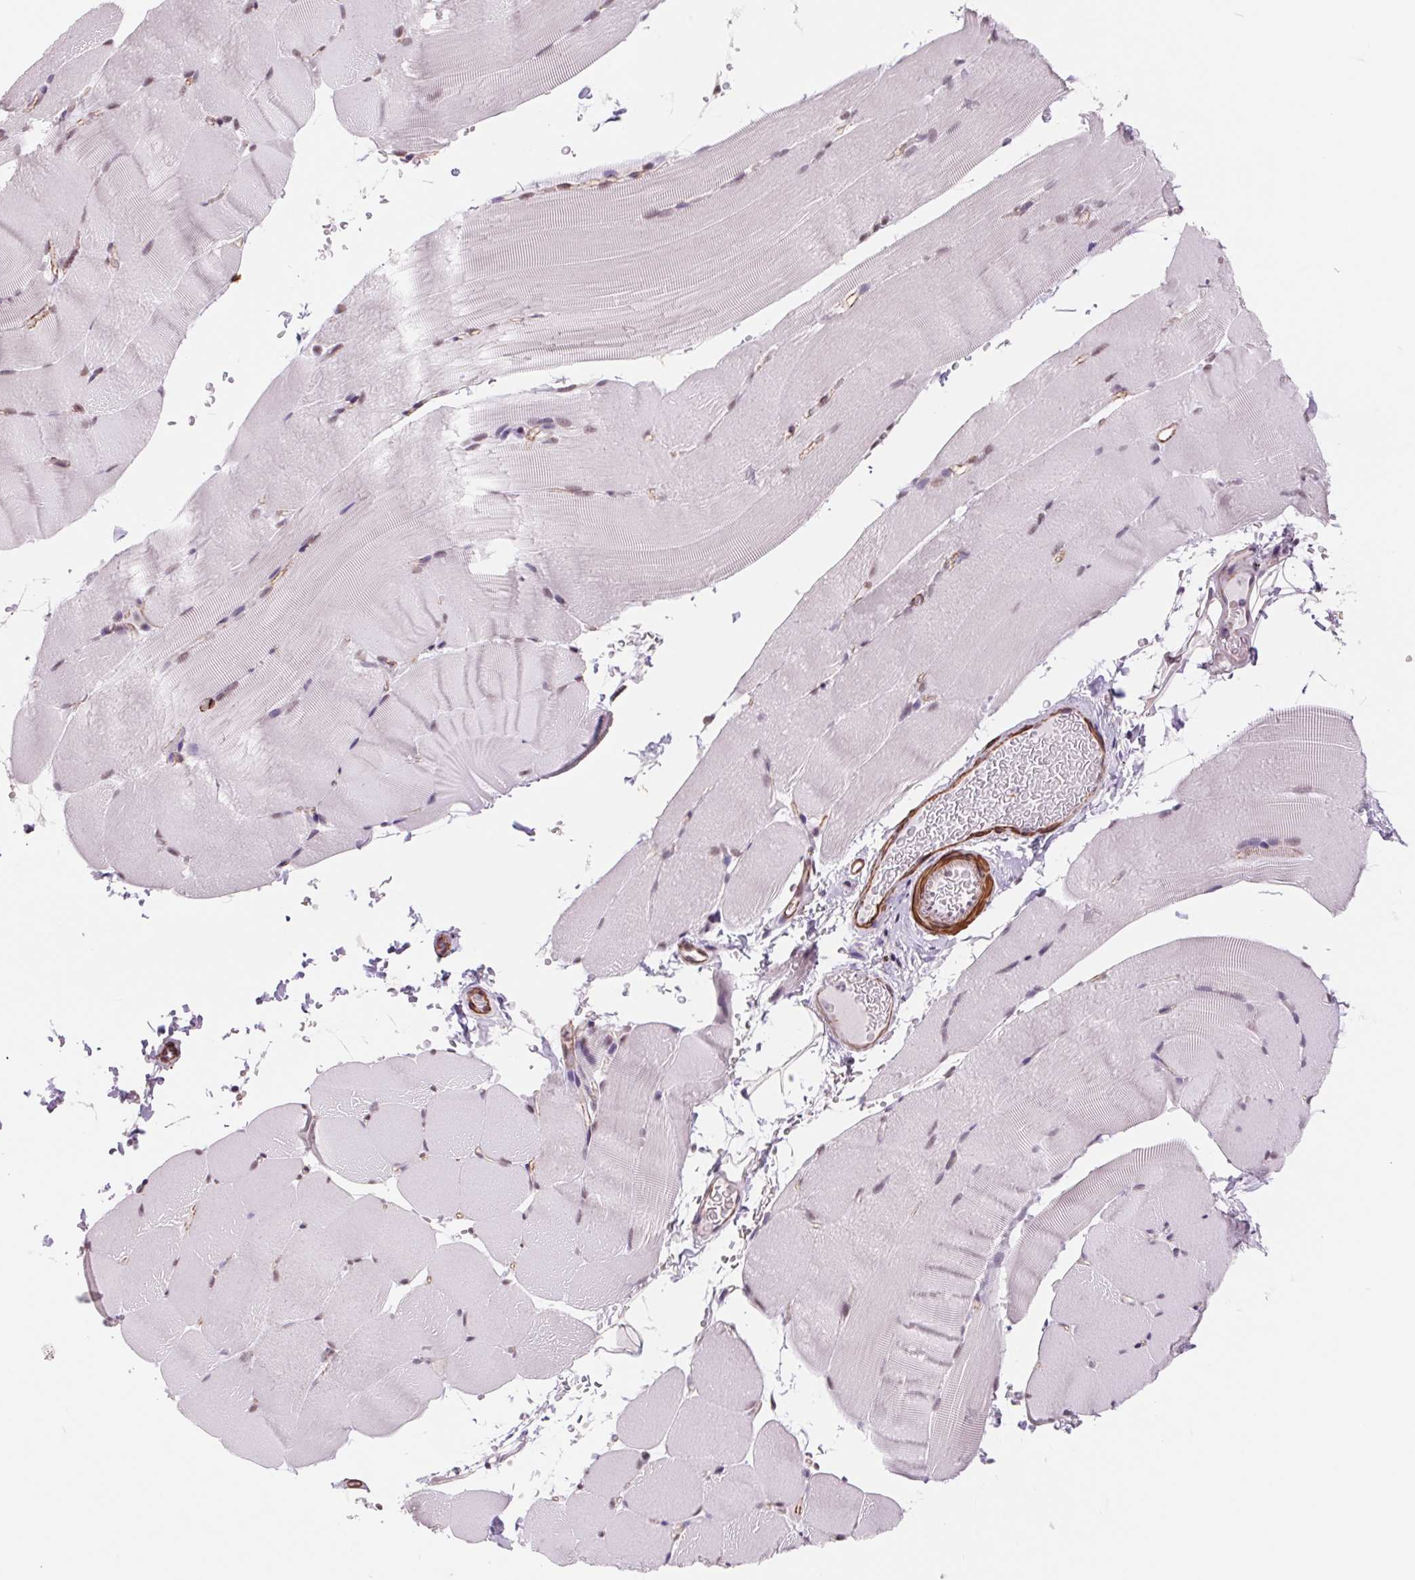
{"staining": {"intensity": "negative", "quantity": "none", "location": "none"}, "tissue": "skeletal muscle", "cell_type": "Myocytes", "image_type": "normal", "snomed": [{"axis": "morphology", "description": "Normal tissue, NOS"}, {"axis": "topography", "description": "Skeletal muscle"}], "caption": "Photomicrograph shows no protein expression in myocytes of unremarkable skeletal muscle. (IHC, brightfield microscopy, high magnification).", "gene": "BCAT1", "patient": {"sex": "female", "age": 37}}